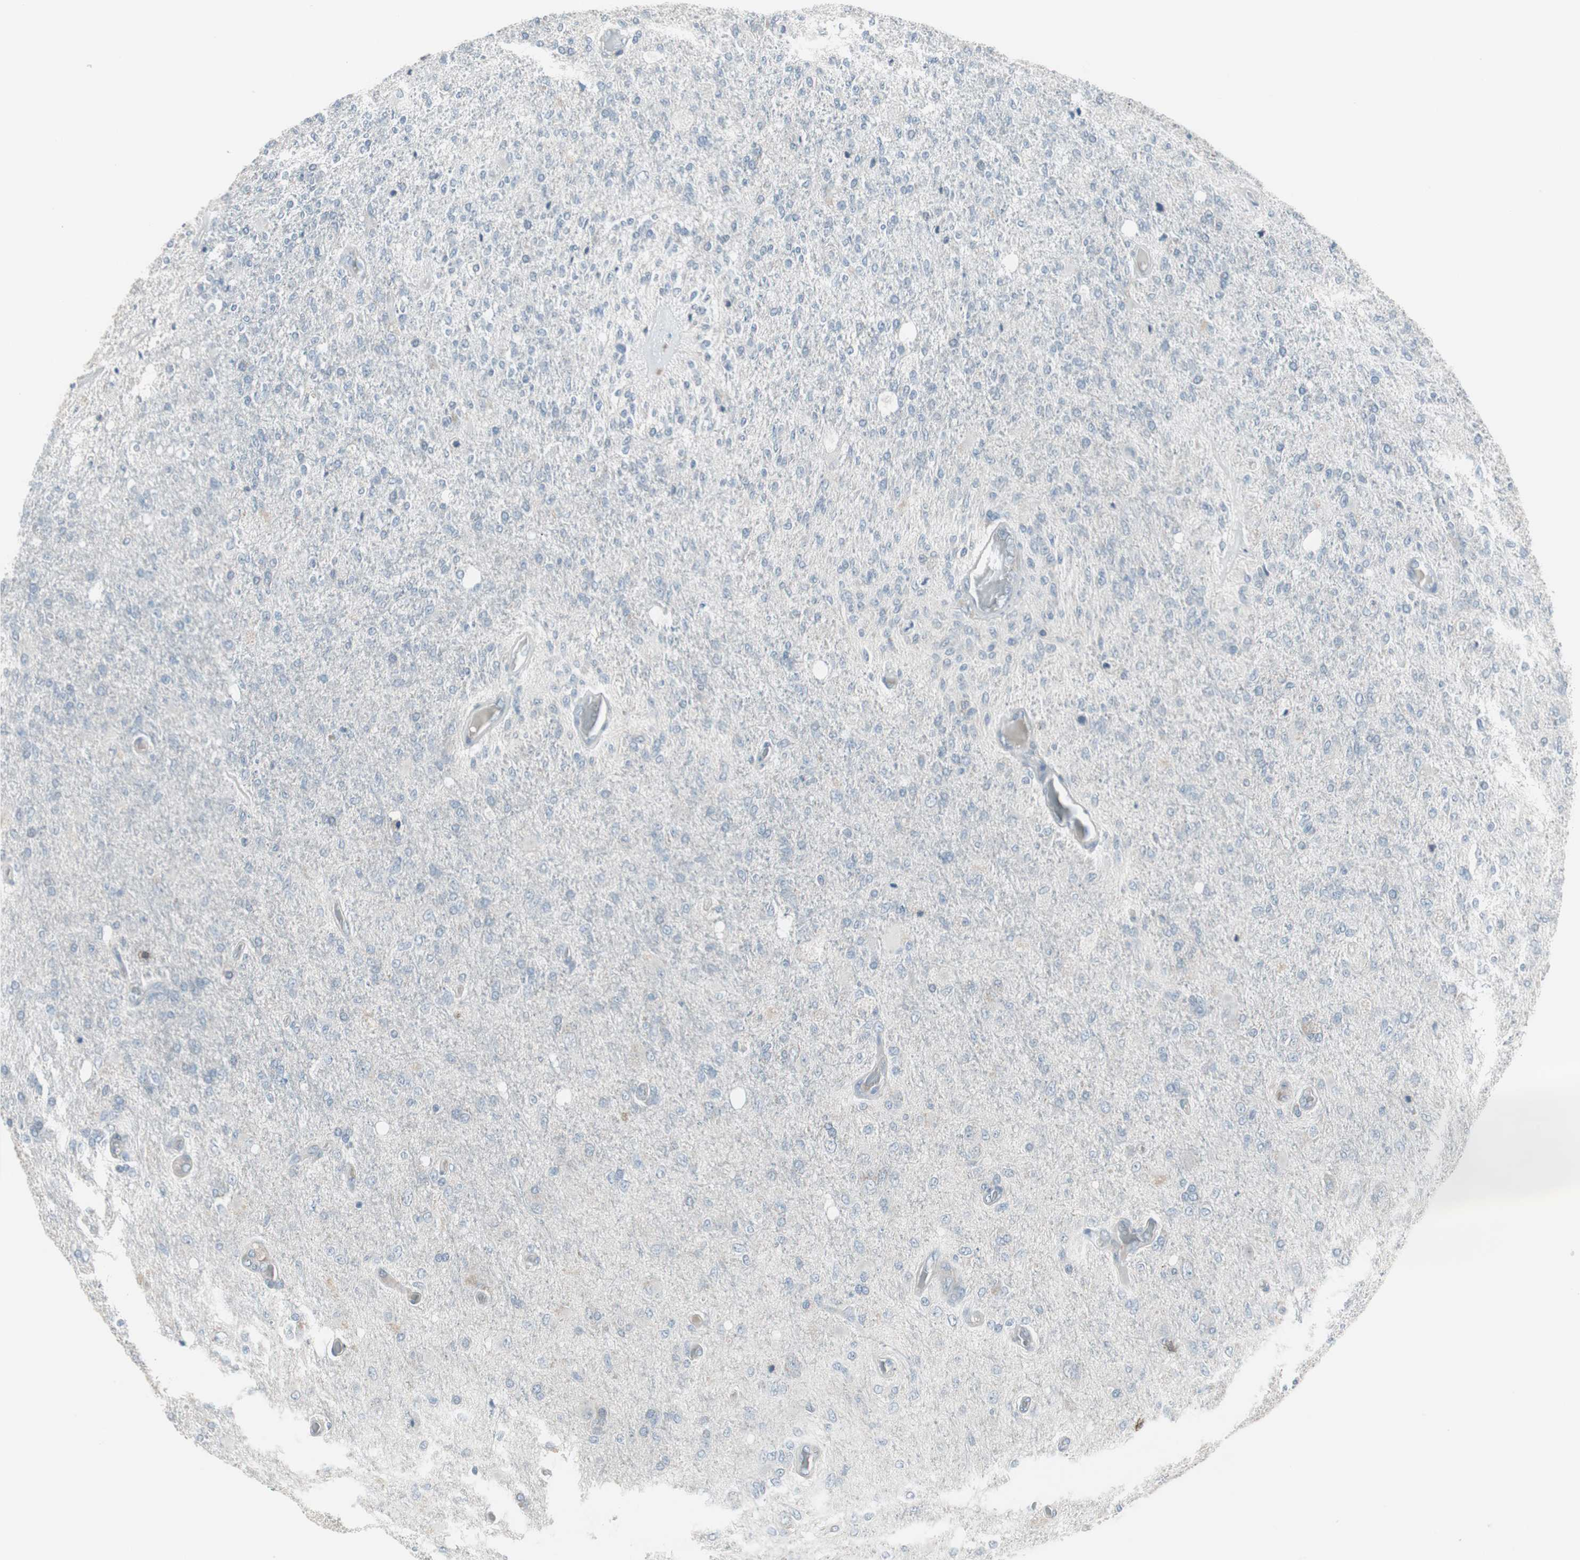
{"staining": {"intensity": "negative", "quantity": "none", "location": "none"}, "tissue": "glioma", "cell_type": "Tumor cells", "image_type": "cancer", "snomed": [{"axis": "morphology", "description": "Normal tissue, NOS"}, {"axis": "morphology", "description": "Glioma, malignant, High grade"}, {"axis": "topography", "description": "Cerebral cortex"}], "caption": "DAB (3,3'-diaminobenzidine) immunohistochemical staining of human malignant glioma (high-grade) displays no significant positivity in tumor cells. Nuclei are stained in blue.", "gene": "ZSCAN32", "patient": {"sex": "male", "age": 77}}